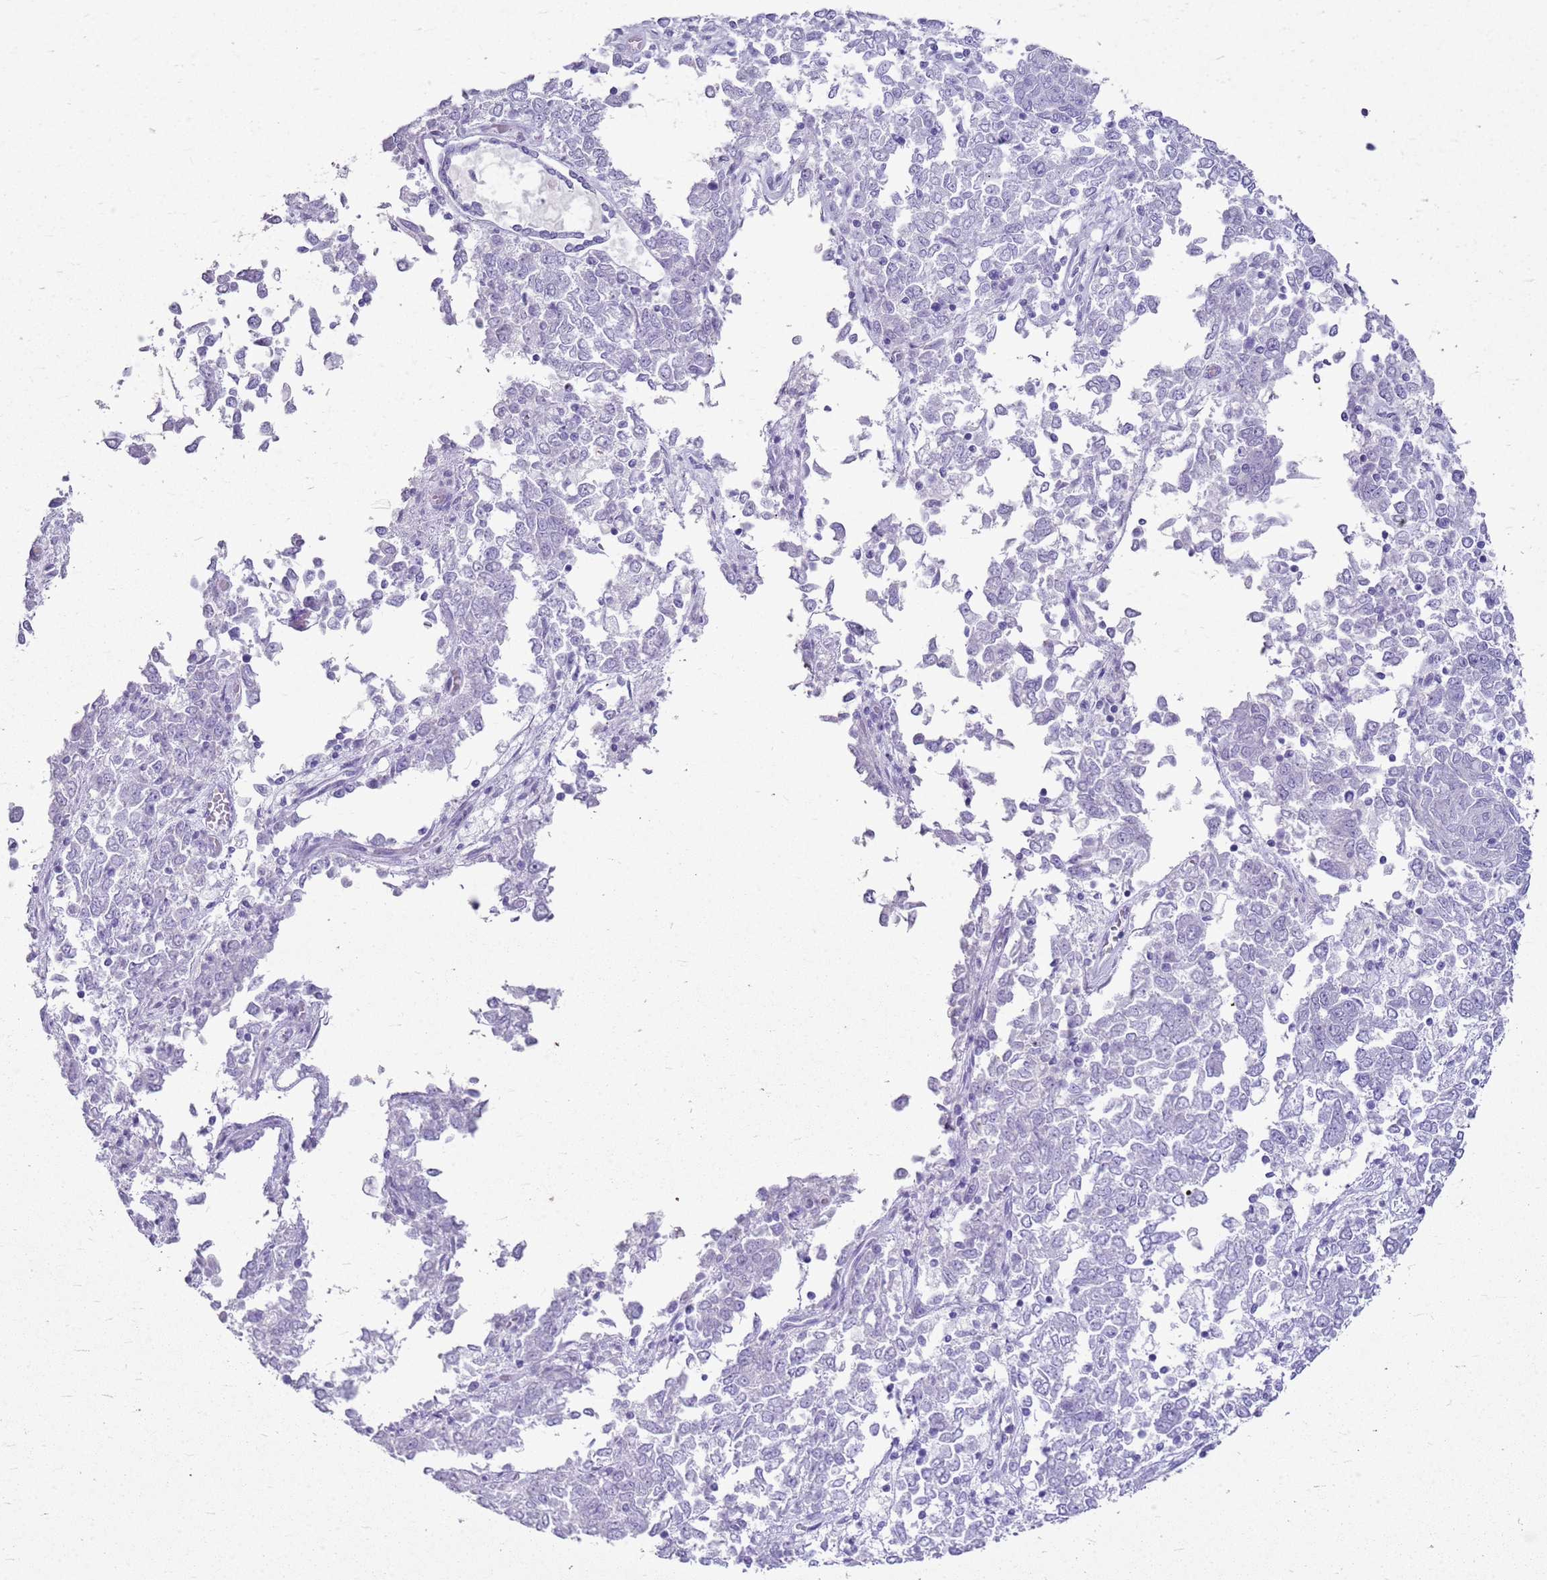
{"staining": {"intensity": "negative", "quantity": "none", "location": "none"}, "tissue": "endometrial cancer", "cell_type": "Tumor cells", "image_type": "cancer", "snomed": [{"axis": "morphology", "description": "Adenocarcinoma, NOS"}, {"axis": "topography", "description": "Endometrium"}], "caption": "The histopathology image demonstrates no significant staining in tumor cells of endometrial cancer (adenocarcinoma).", "gene": "CA8", "patient": {"sex": "female", "age": 80}}